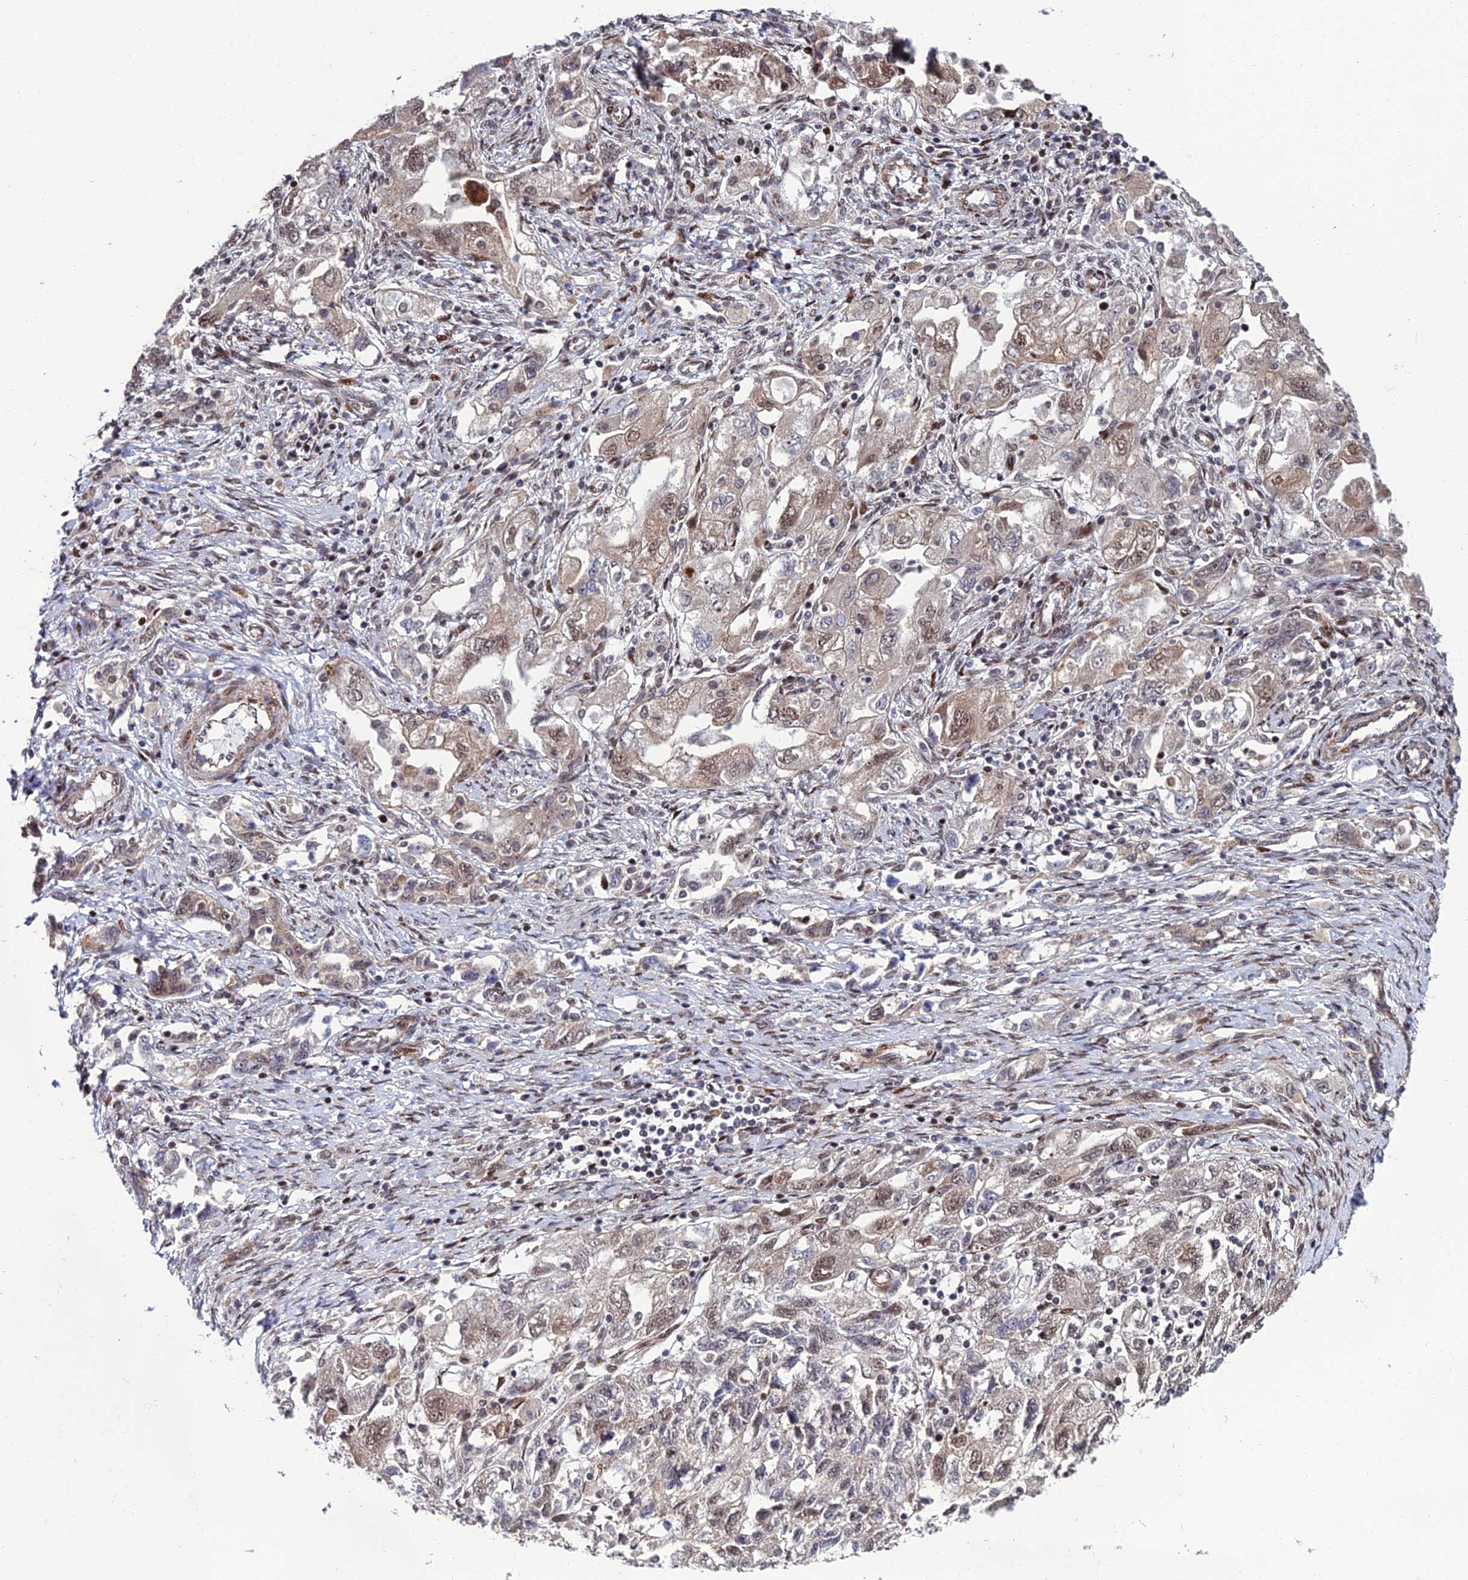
{"staining": {"intensity": "weak", "quantity": ">75%", "location": "cytoplasmic/membranous,nuclear"}, "tissue": "ovarian cancer", "cell_type": "Tumor cells", "image_type": "cancer", "snomed": [{"axis": "morphology", "description": "Carcinoma, NOS"}, {"axis": "morphology", "description": "Cystadenocarcinoma, serous, NOS"}, {"axis": "topography", "description": "Ovary"}], "caption": "IHC of human ovarian cancer reveals low levels of weak cytoplasmic/membranous and nuclear expression in approximately >75% of tumor cells.", "gene": "ZNF668", "patient": {"sex": "female", "age": 69}}